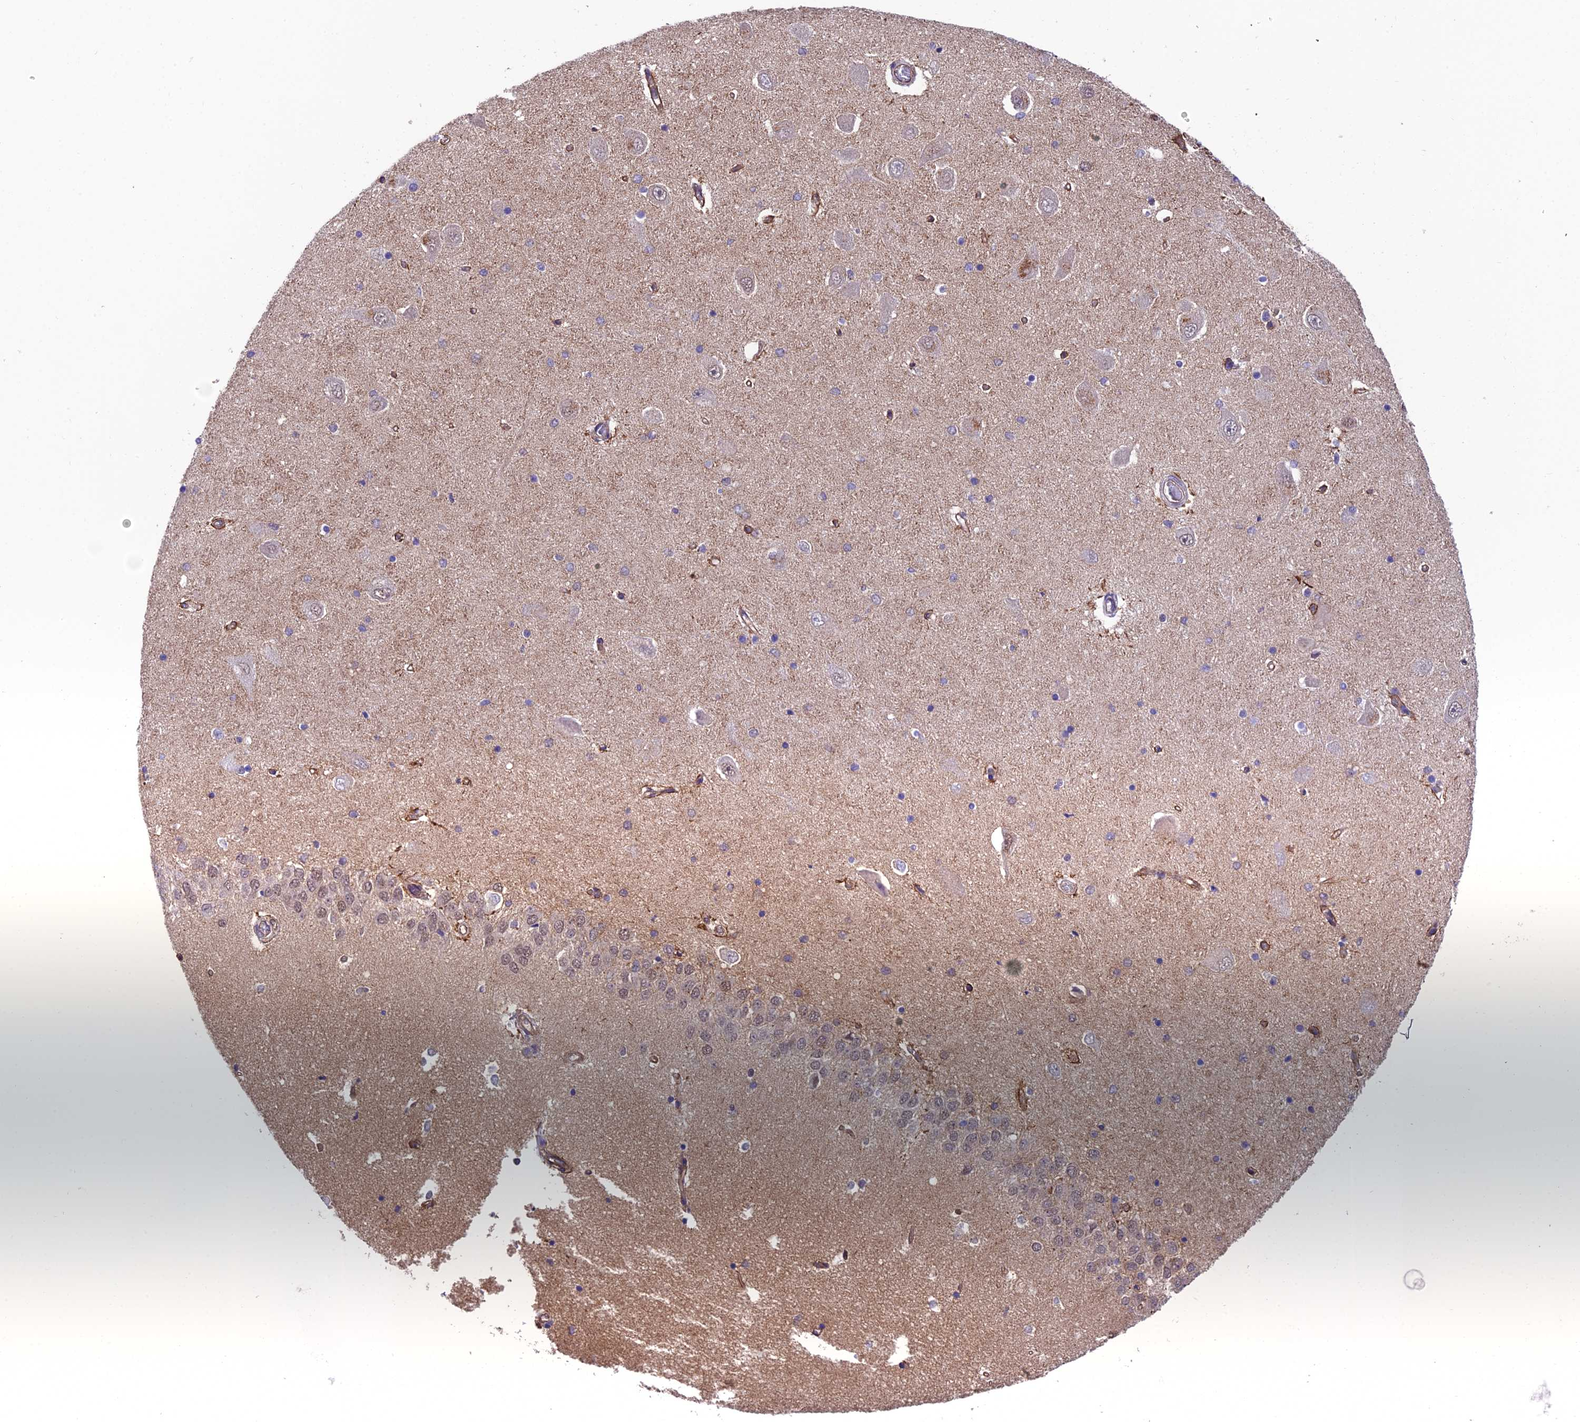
{"staining": {"intensity": "negative", "quantity": "none", "location": "none"}, "tissue": "hippocampus", "cell_type": "Glial cells", "image_type": "normal", "snomed": [{"axis": "morphology", "description": "Normal tissue, NOS"}, {"axis": "topography", "description": "Hippocampus"}], "caption": "DAB immunohistochemical staining of normal human hippocampus demonstrates no significant expression in glial cells.", "gene": "QRFP", "patient": {"sex": "male", "age": 45}}